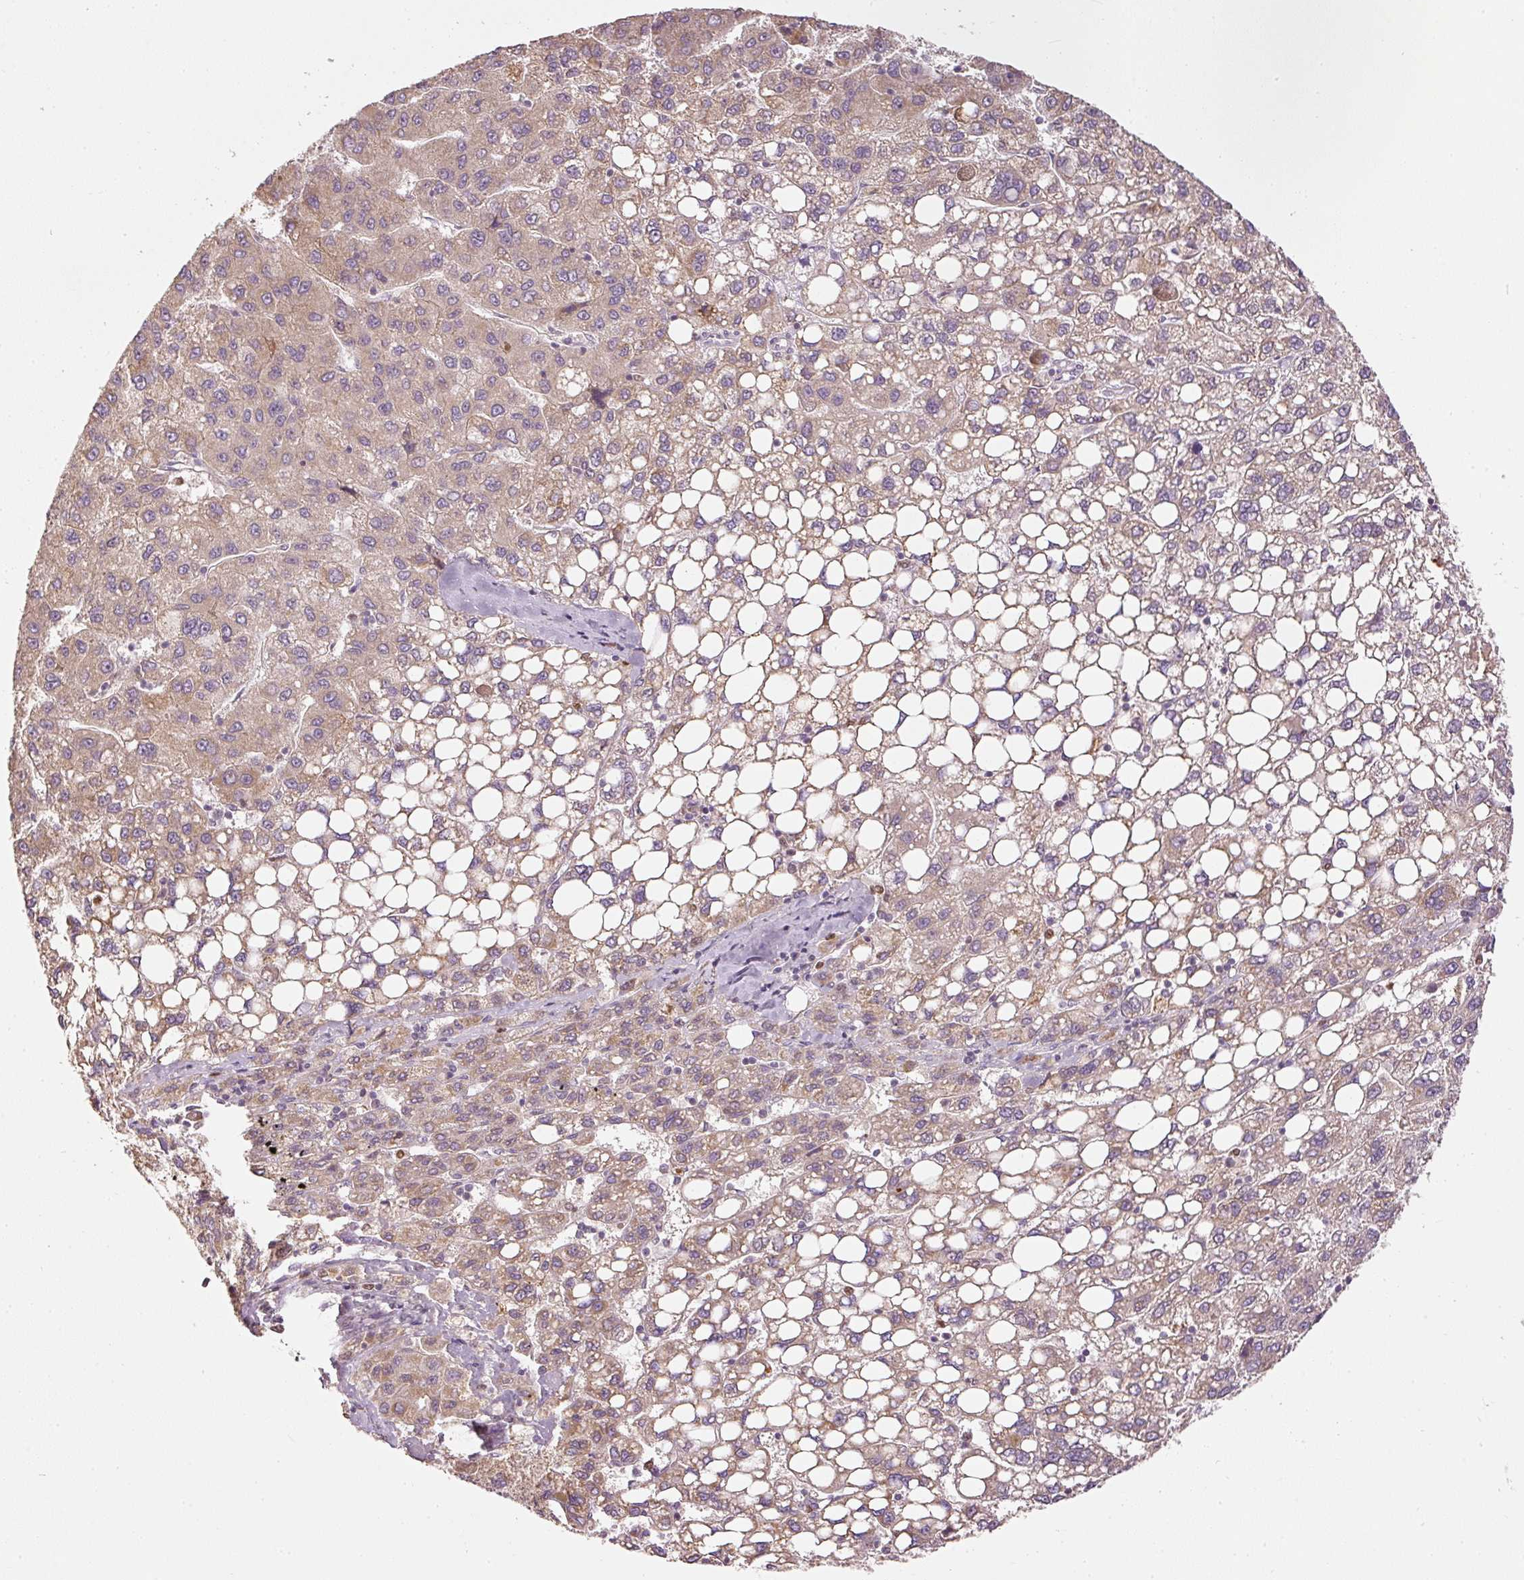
{"staining": {"intensity": "weak", "quantity": ">75%", "location": "cytoplasmic/membranous"}, "tissue": "liver cancer", "cell_type": "Tumor cells", "image_type": "cancer", "snomed": [{"axis": "morphology", "description": "Carcinoma, Hepatocellular, NOS"}, {"axis": "topography", "description": "Liver"}], "caption": "A micrograph showing weak cytoplasmic/membranous expression in approximately >75% of tumor cells in hepatocellular carcinoma (liver), as visualized by brown immunohistochemical staining.", "gene": "MTHFD1L", "patient": {"sex": "female", "age": 82}}